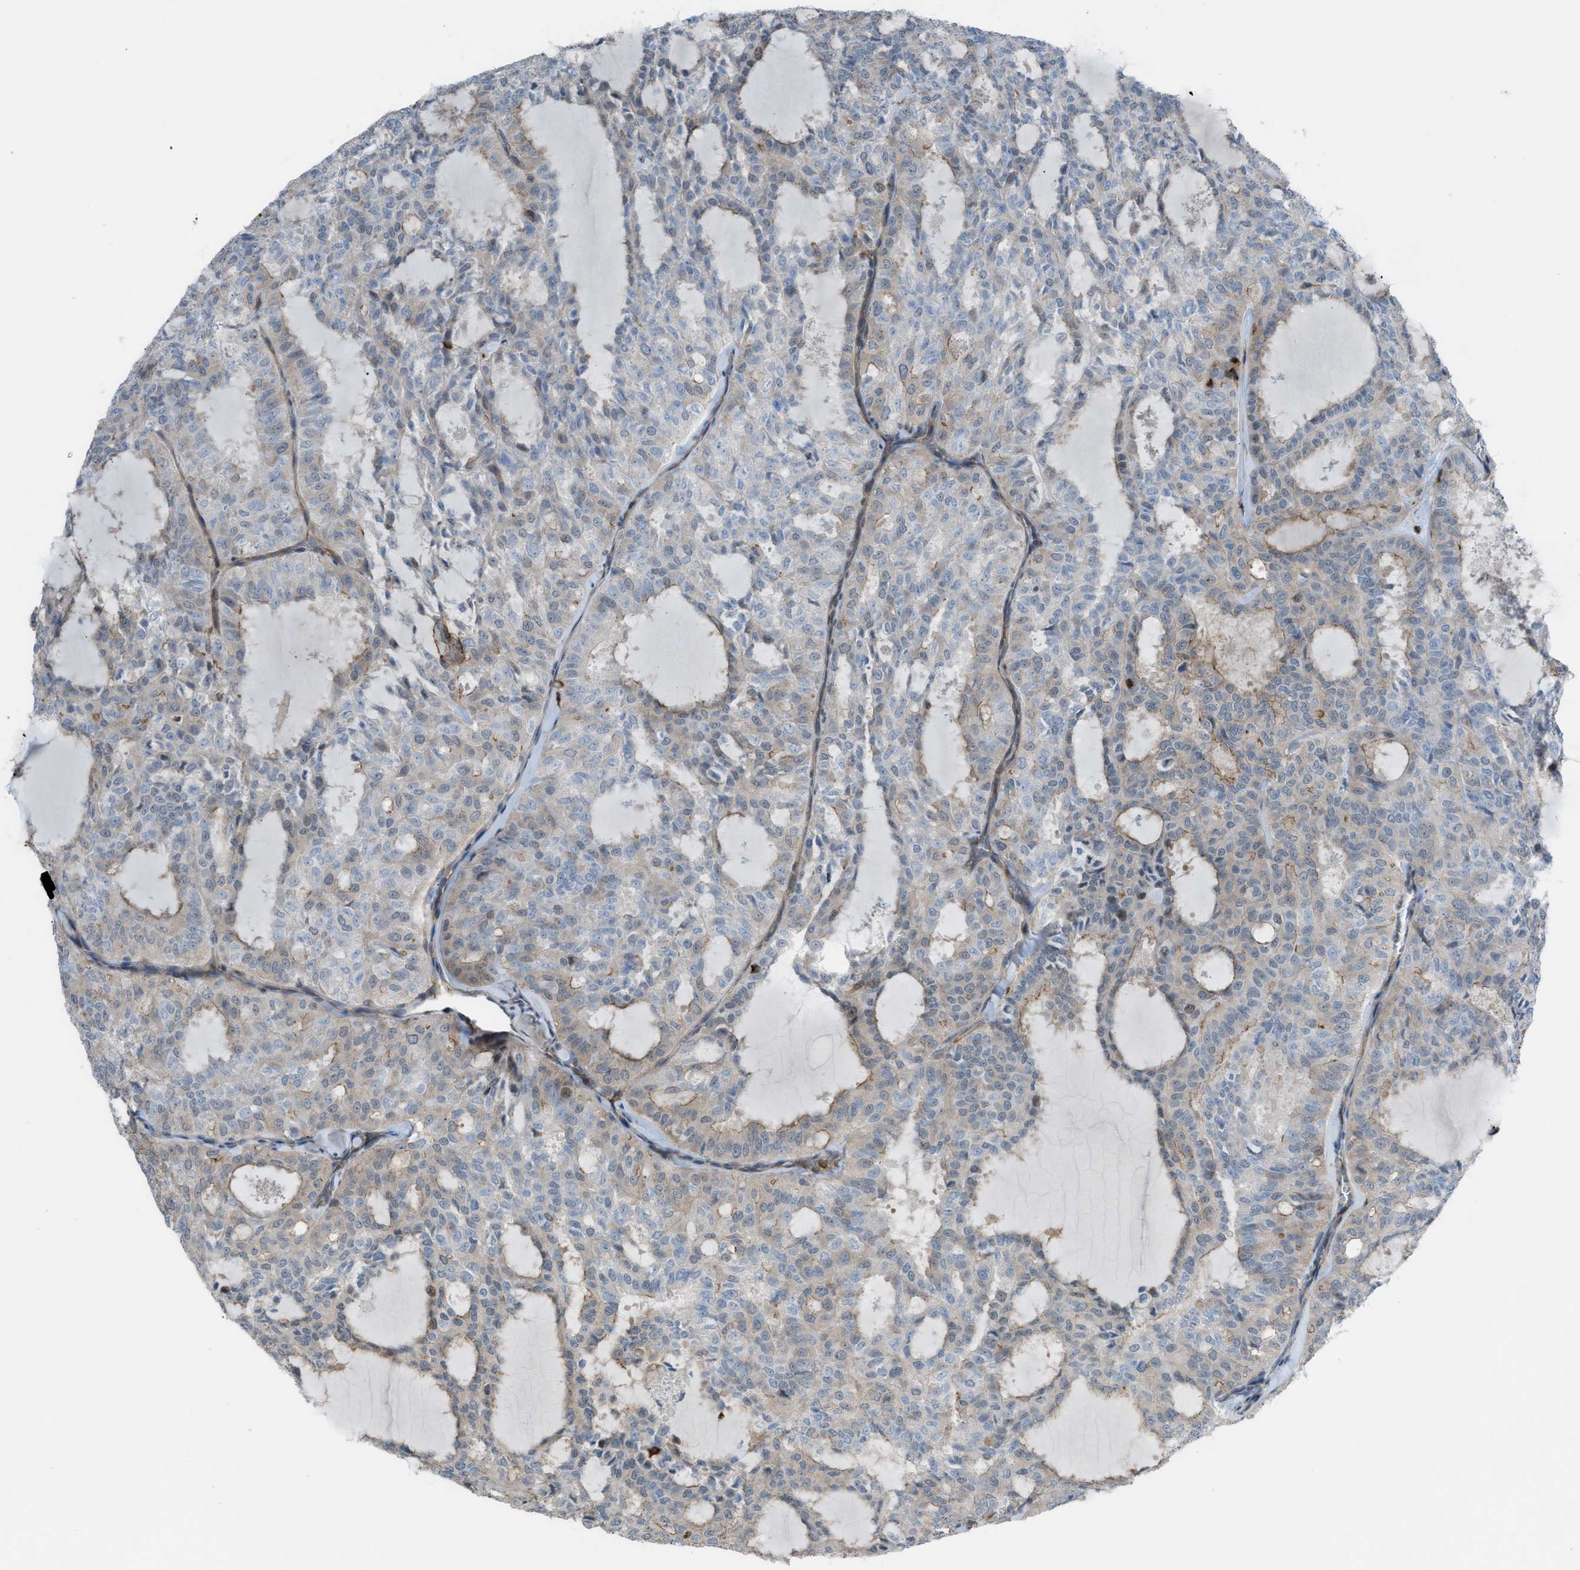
{"staining": {"intensity": "weak", "quantity": "<25%", "location": "cytoplasmic/membranous"}, "tissue": "thyroid cancer", "cell_type": "Tumor cells", "image_type": "cancer", "snomed": [{"axis": "morphology", "description": "Follicular adenoma carcinoma, NOS"}, {"axis": "topography", "description": "Thyroid gland"}], "caption": "Tumor cells show no significant expression in follicular adenoma carcinoma (thyroid).", "gene": "DYRK1A", "patient": {"sex": "male", "age": 75}}